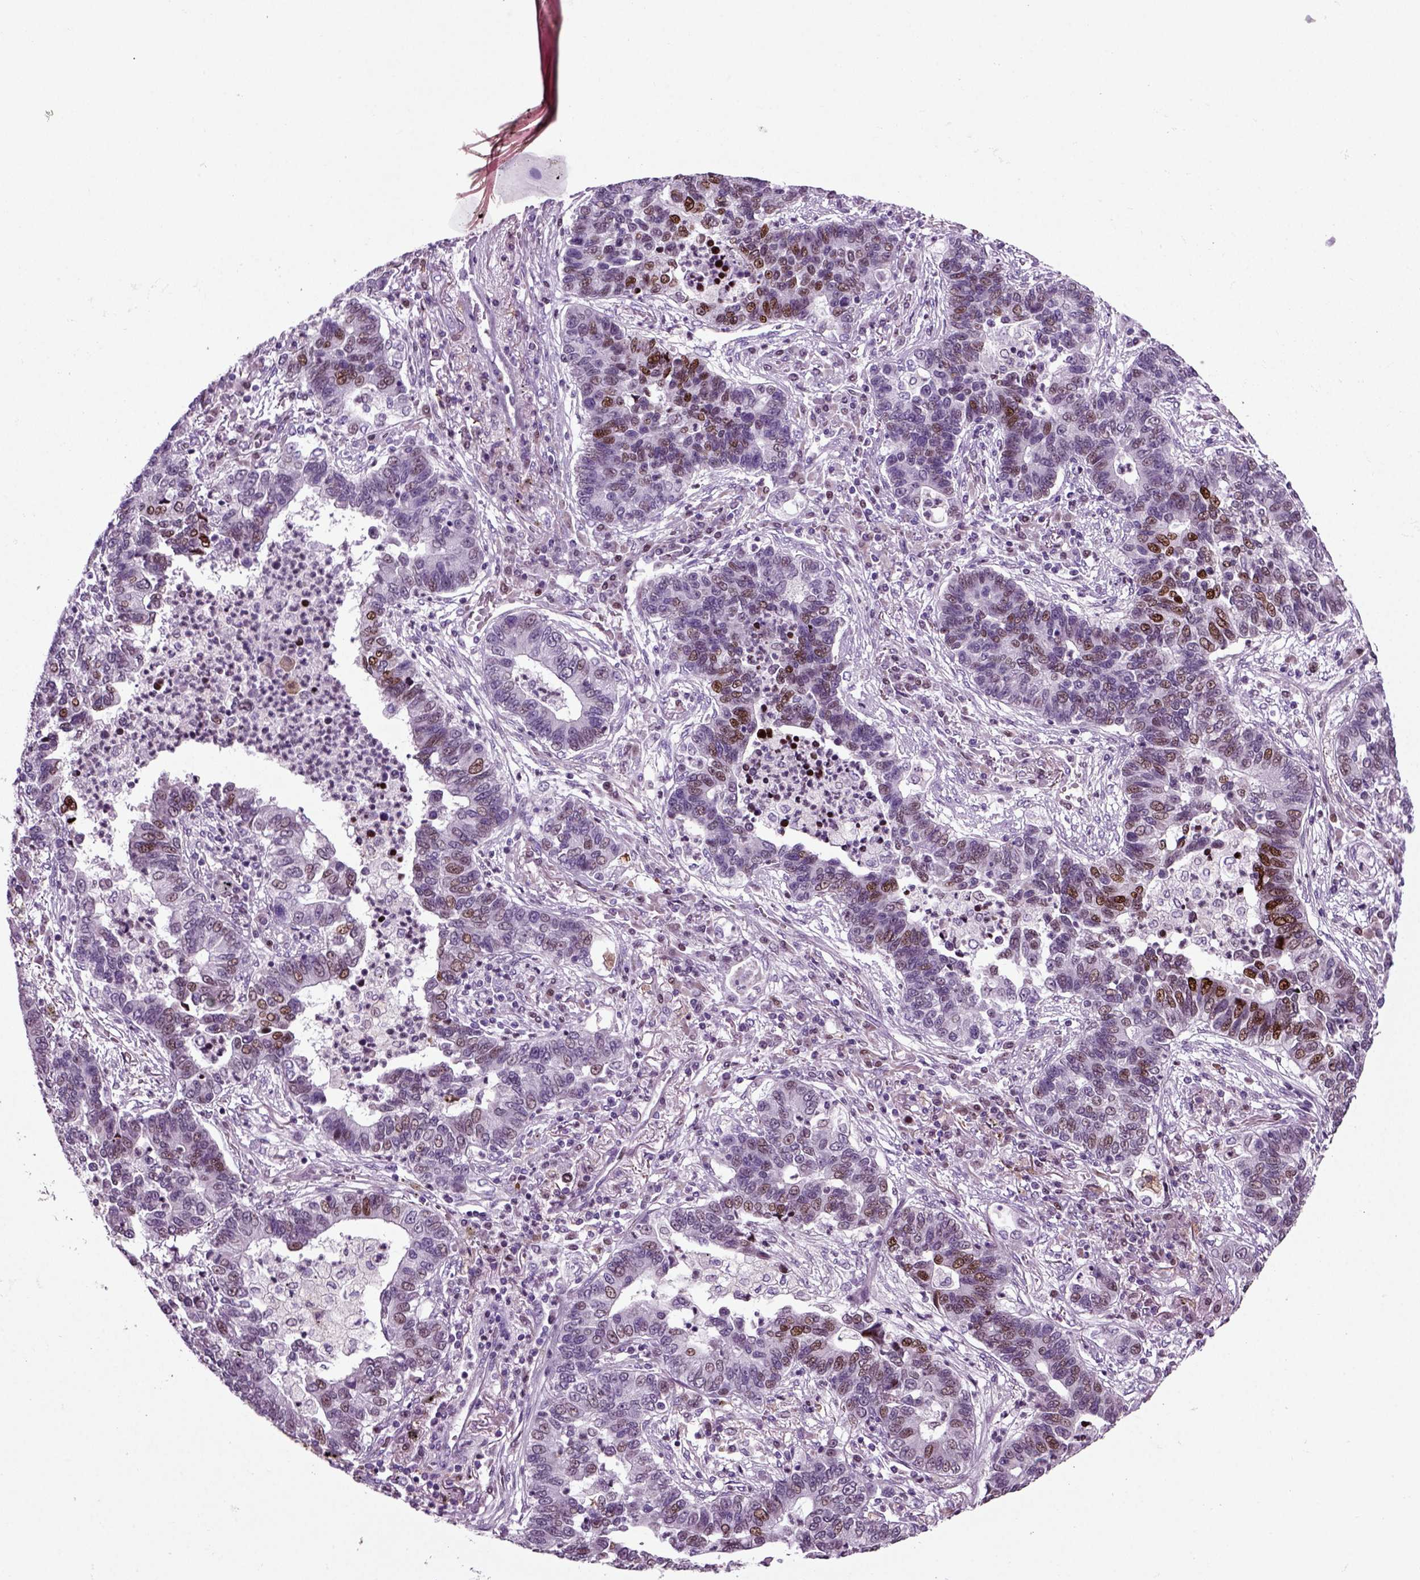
{"staining": {"intensity": "strong", "quantity": "<25%", "location": "nuclear"}, "tissue": "lung cancer", "cell_type": "Tumor cells", "image_type": "cancer", "snomed": [{"axis": "morphology", "description": "Adenocarcinoma, NOS"}, {"axis": "topography", "description": "Lung"}], "caption": "Protein analysis of lung cancer (adenocarcinoma) tissue demonstrates strong nuclear staining in about <25% of tumor cells.", "gene": "ARID3A", "patient": {"sex": "female", "age": 57}}